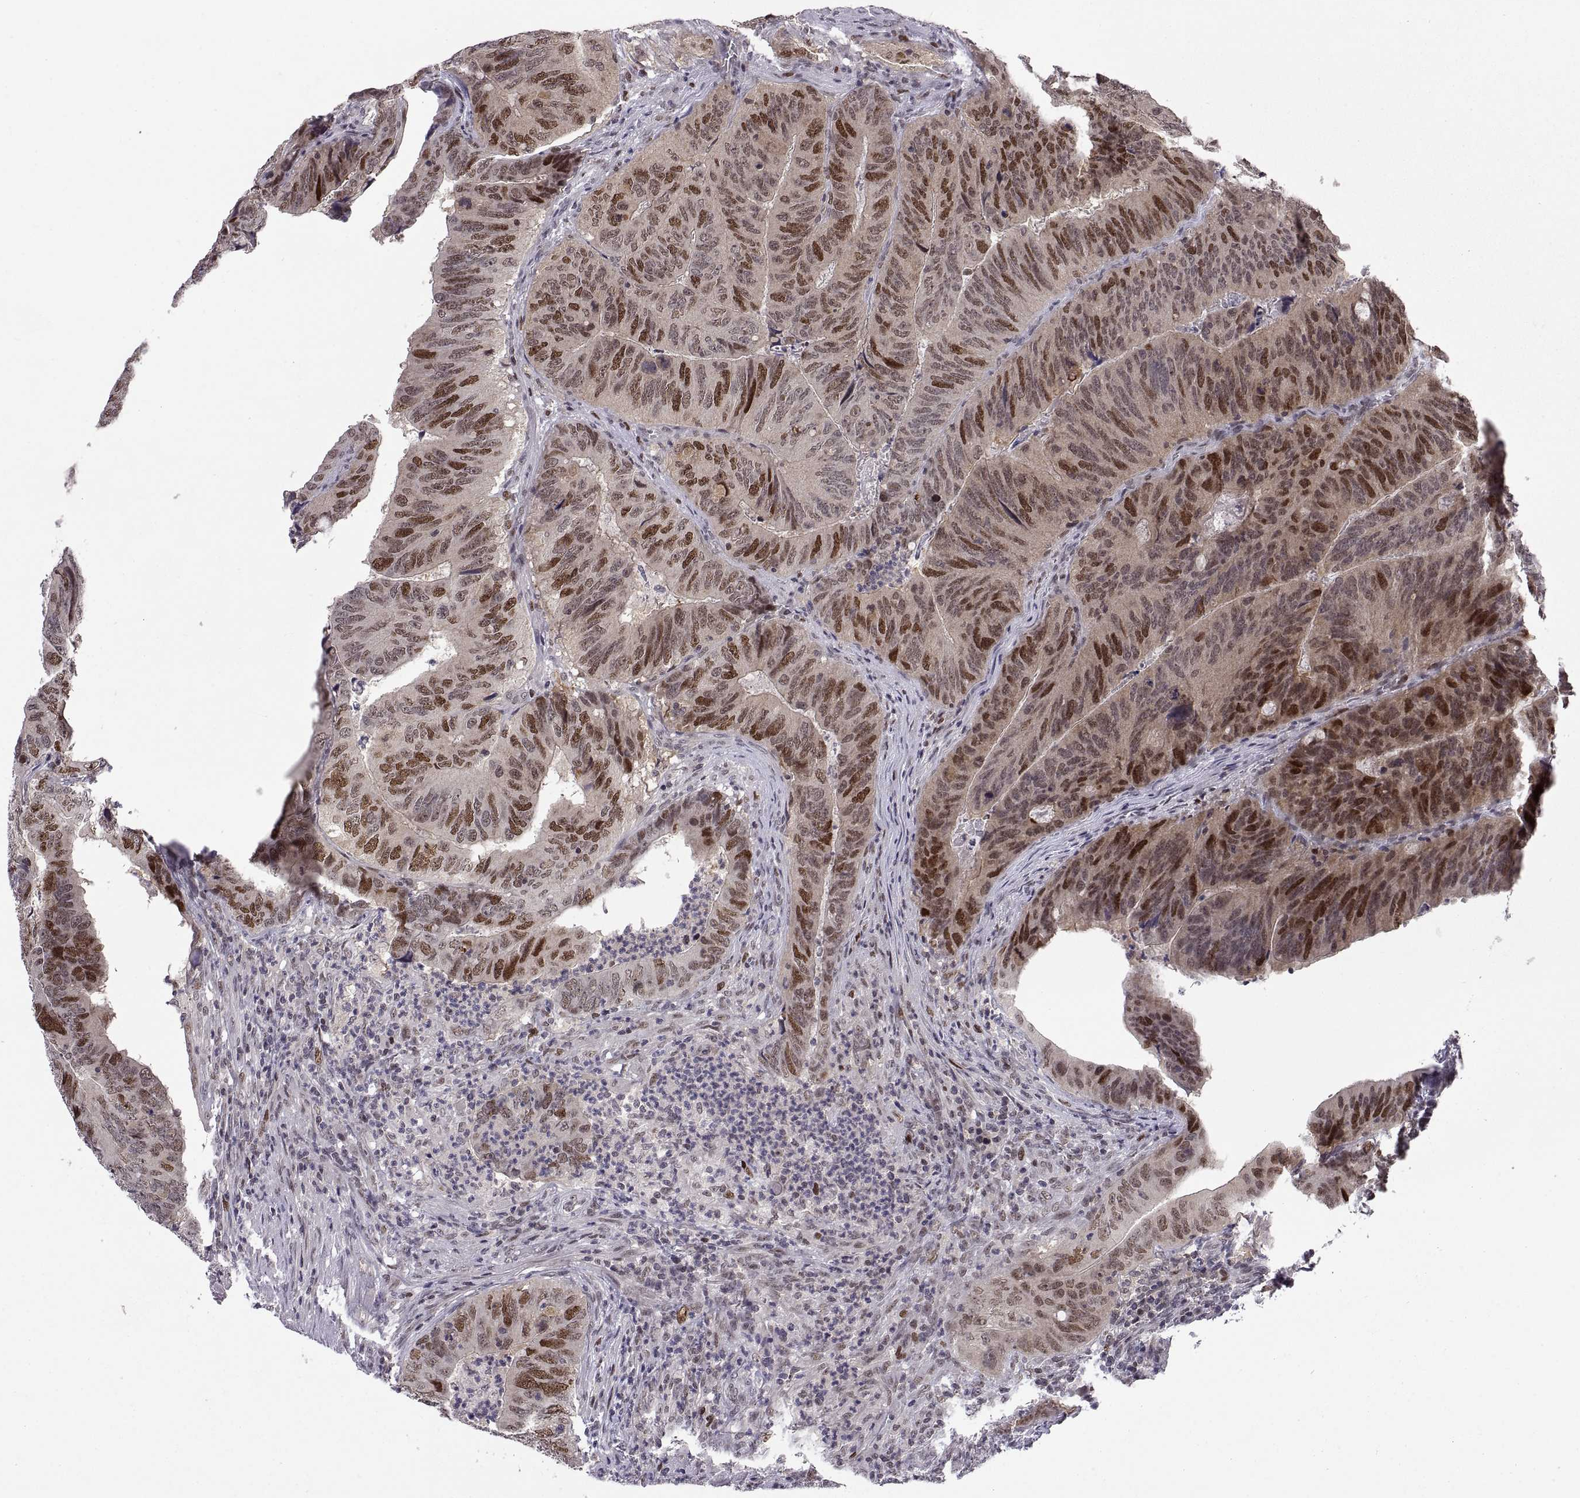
{"staining": {"intensity": "strong", "quantity": "<25%", "location": "nuclear"}, "tissue": "colorectal cancer", "cell_type": "Tumor cells", "image_type": "cancer", "snomed": [{"axis": "morphology", "description": "Adenocarcinoma, NOS"}, {"axis": "topography", "description": "Colon"}], "caption": "DAB immunohistochemical staining of human colorectal adenocarcinoma exhibits strong nuclear protein expression in approximately <25% of tumor cells.", "gene": "CHFR", "patient": {"sex": "male", "age": 79}}